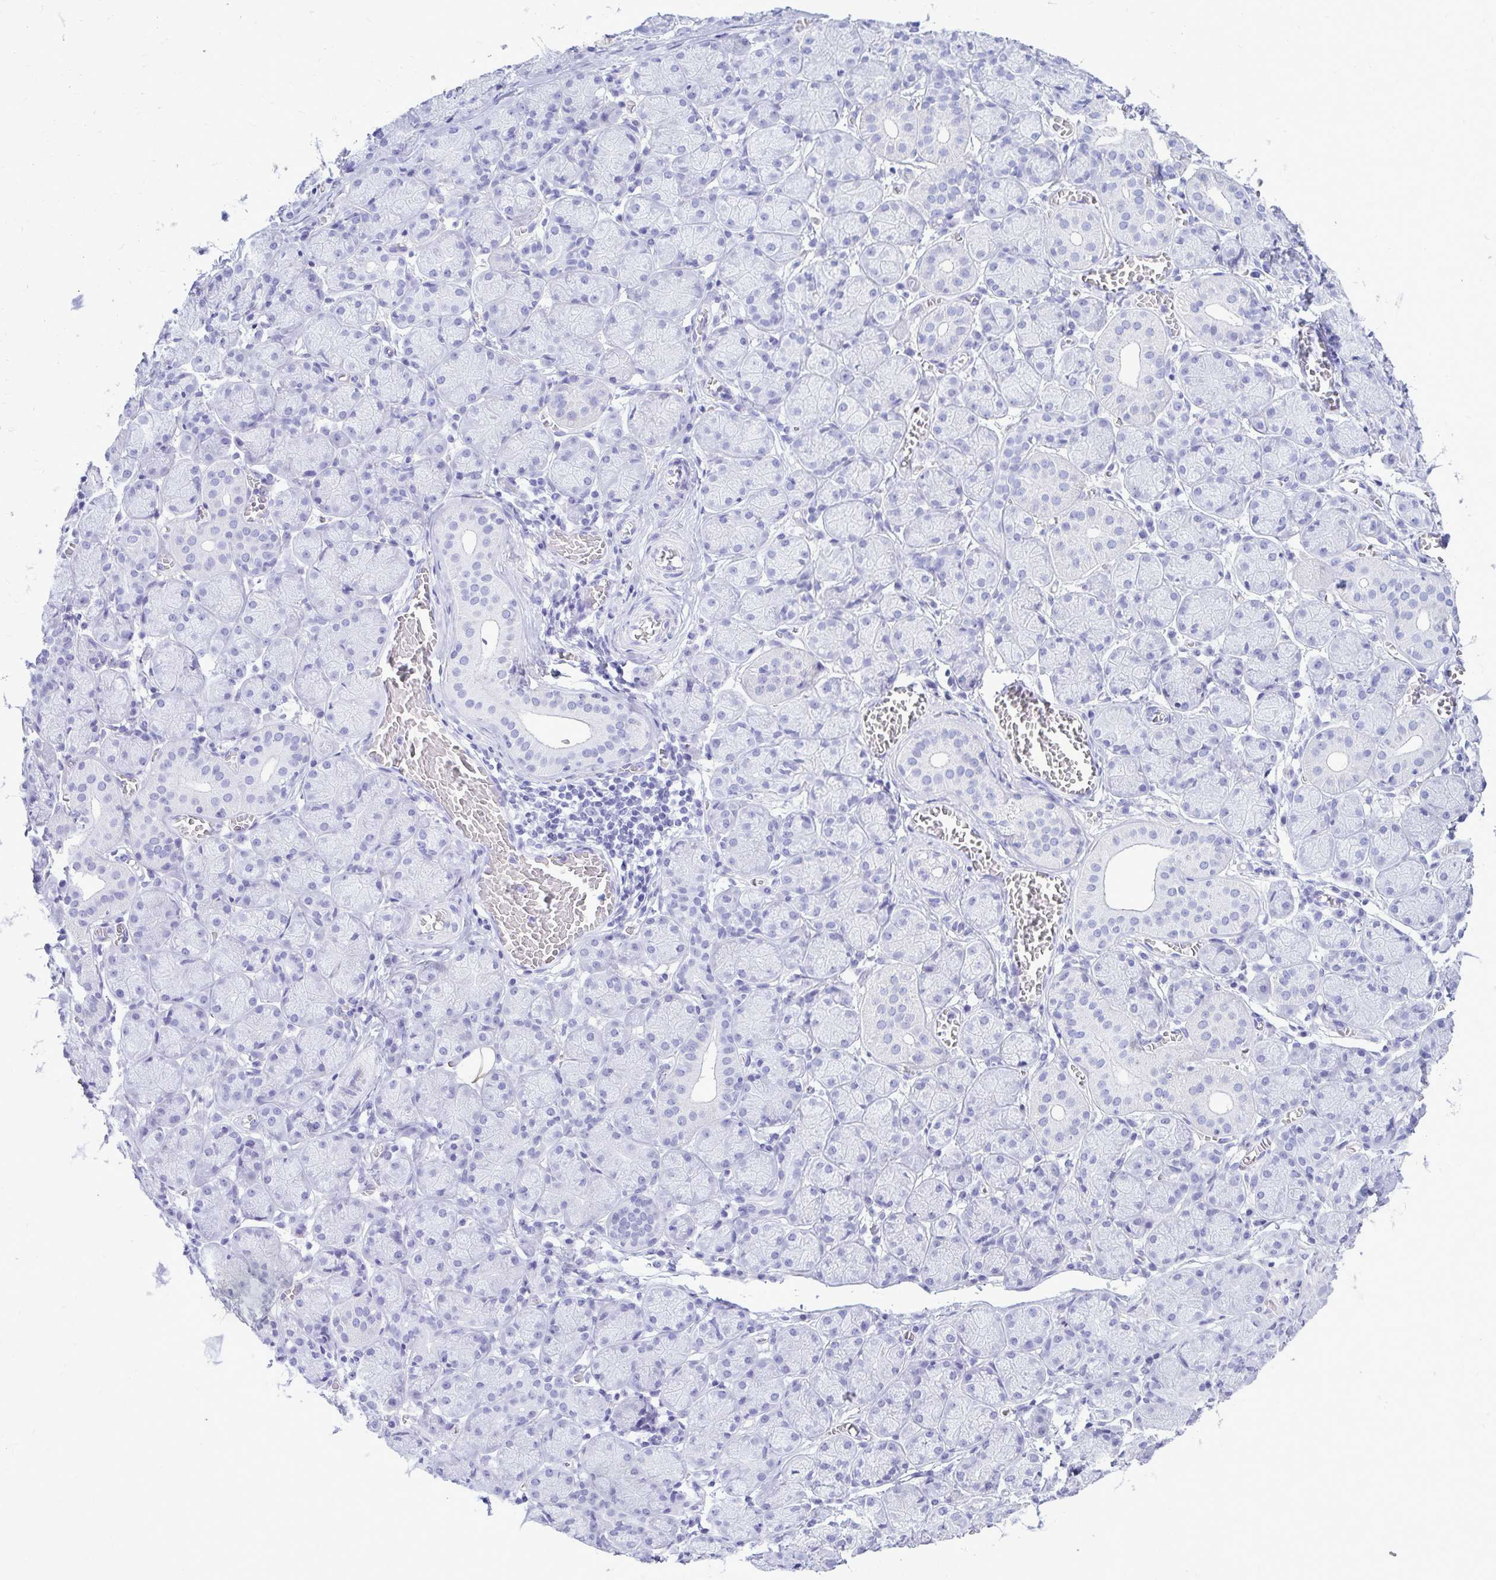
{"staining": {"intensity": "negative", "quantity": "none", "location": "none"}, "tissue": "salivary gland", "cell_type": "Glandular cells", "image_type": "normal", "snomed": [{"axis": "morphology", "description": "Normal tissue, NOS"}, {"axis": "topography", "description": "Salivary gland"}], "caption": "This is an immunohistochemistry (IHC) micrograph of unremarkable salivary gland. There is no expression in glandular cells.", "gene": "OR10R2", "patient": {"sex": "female", "age": 24}}